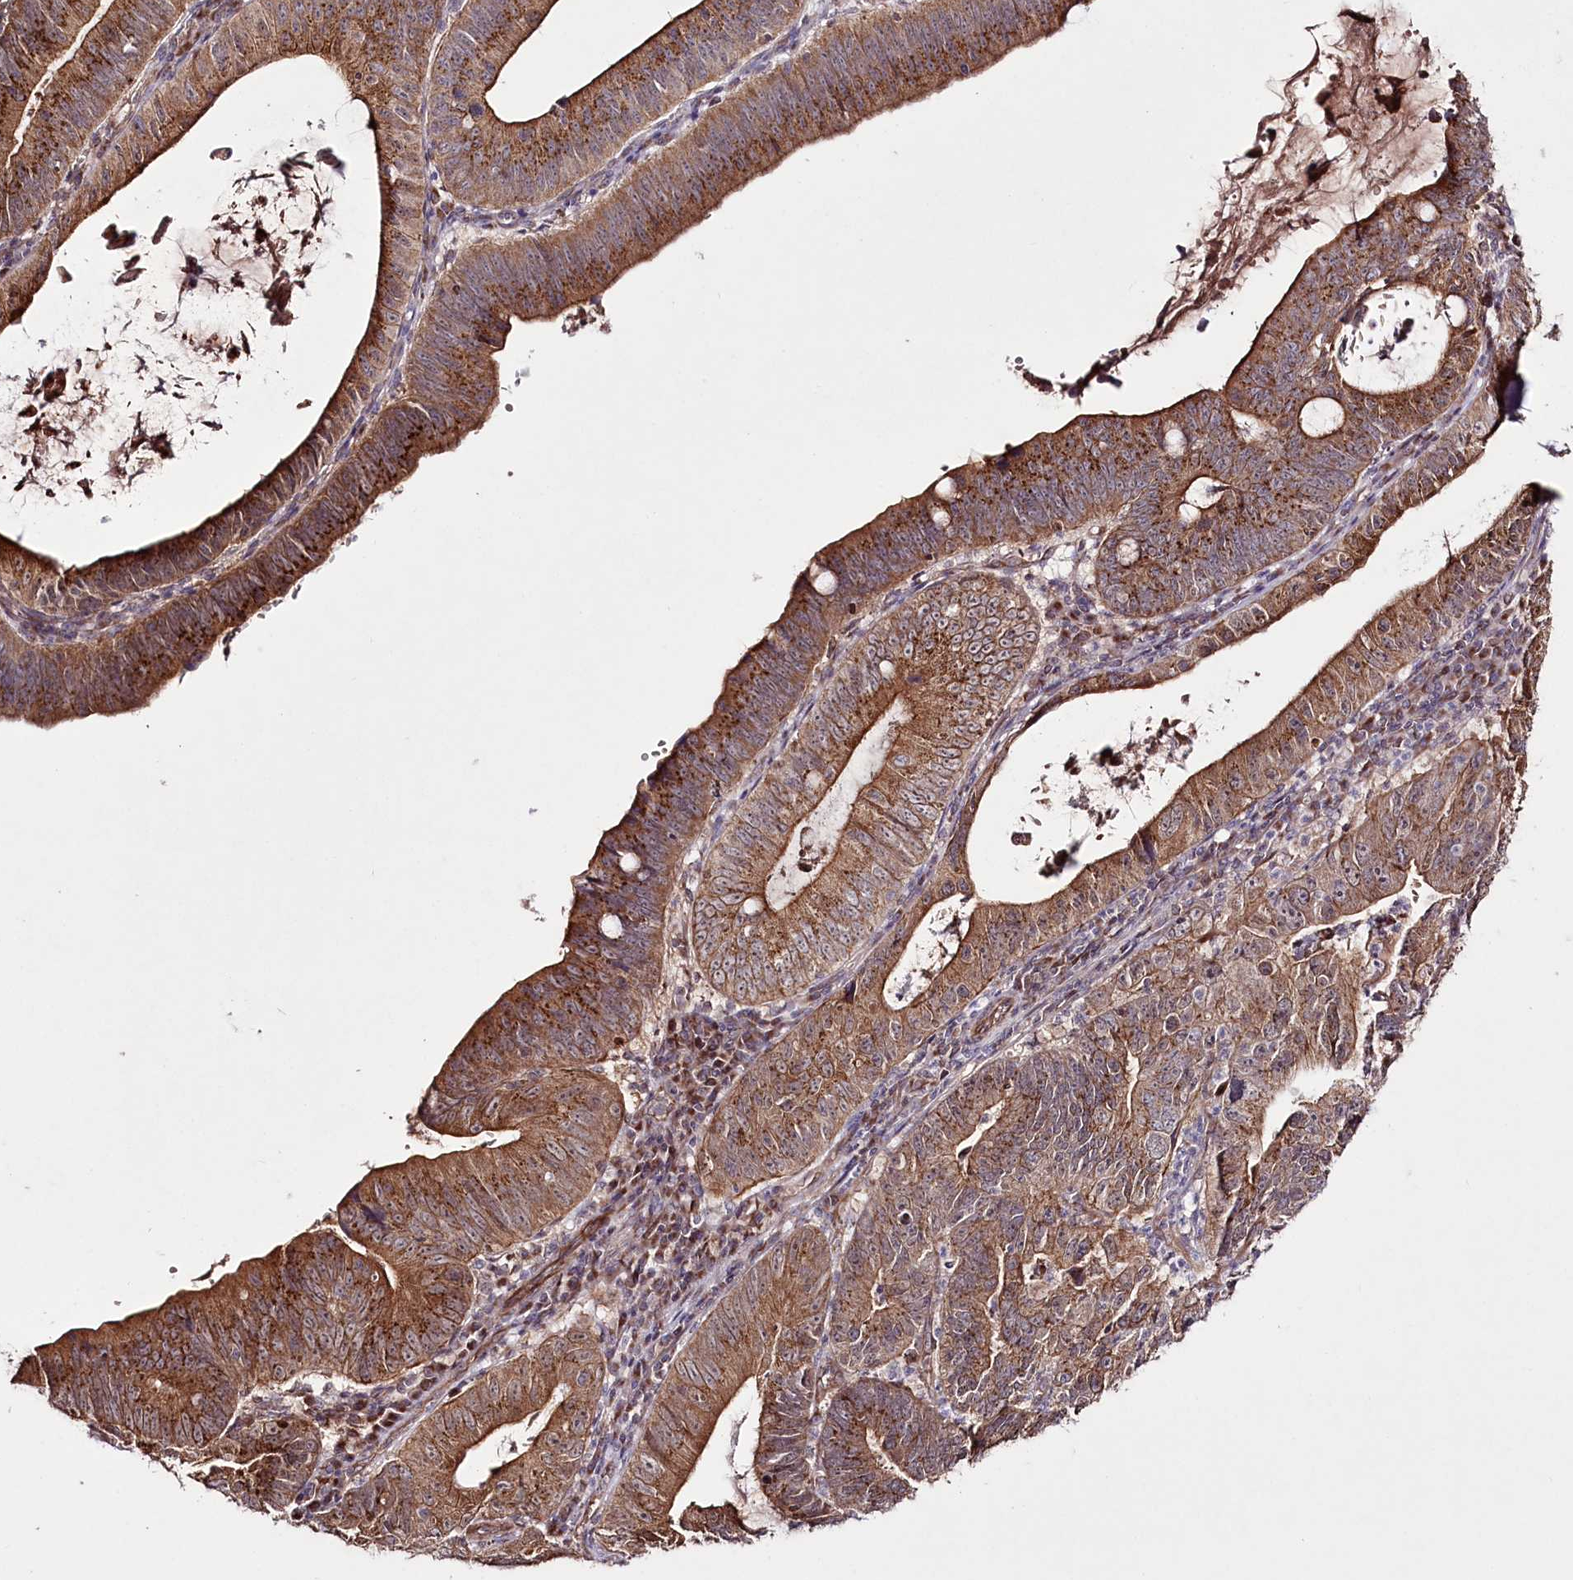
{"staining": {"intensity": "moderate", "quantity": ">75%", "location": "cytoplasmic/membranous"}, "tissue": "stomach cancer", "cell_type": "Tumor cells", "image_type": "cancer", "snomed": [{"axis": "morphology", "description": "Adenocarcinoma, NOS"}, {"axis": "topography", "description": "Stomach"}], "caption": "This is an image of immunohistochemistry (IHC) staining of stomach cancer, which shows moderate expression in the cytoplasmic/membranous of tumor cells.", "gene": "REXO2", "patient": {"sex": "male", "age": 59}}